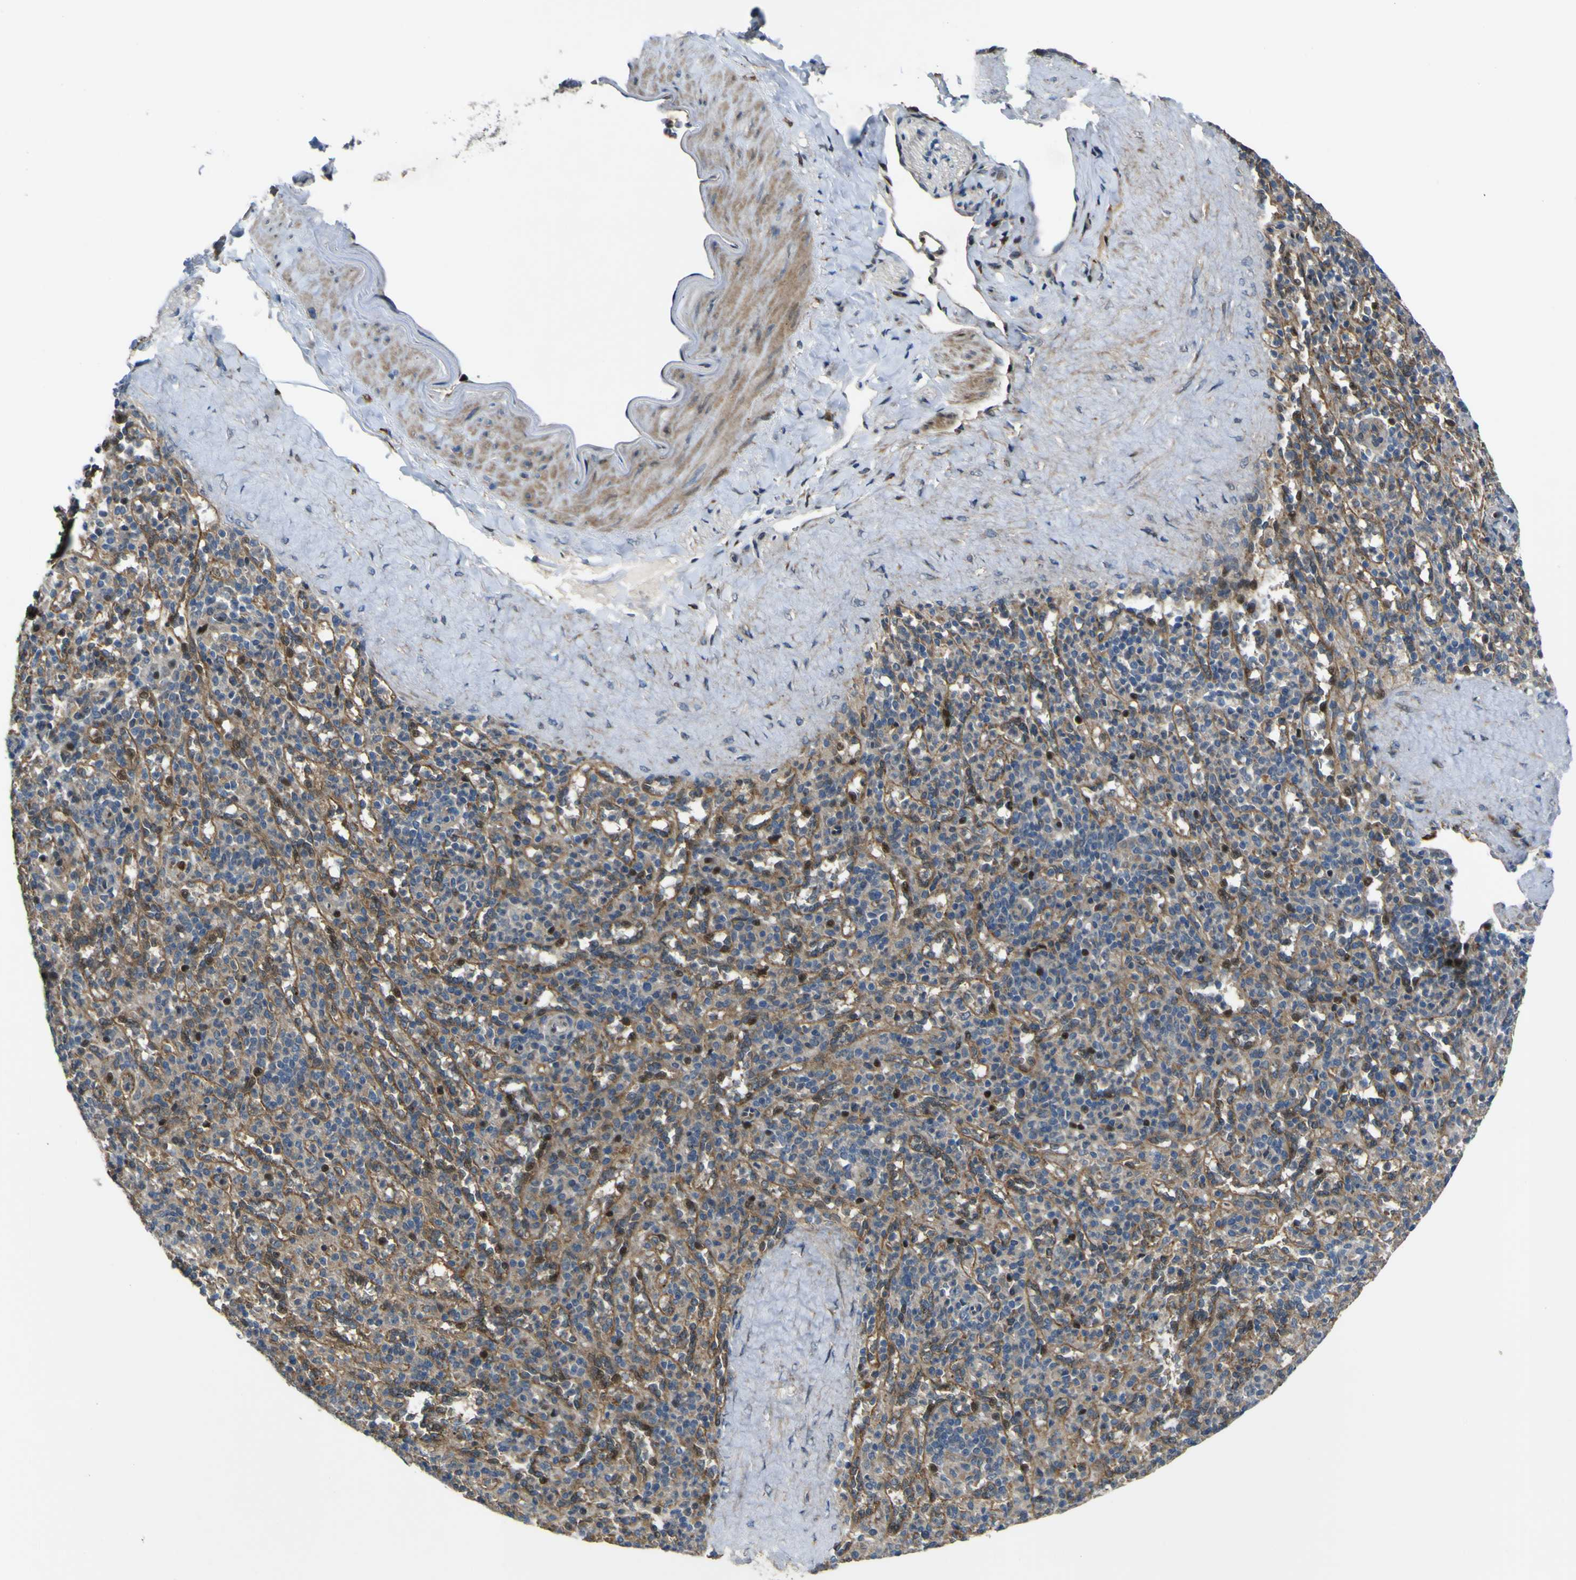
{"staining": {"intensity": "strong", "quantity": "25%-75%", "location": "nuclear"}, "tissue": "spleen", "cell_type": "Cells in red pulp", "image_type": "normal", "snomed": [{"axis": "morphology", "description": "Normal tissue, NOS"}, {"axis": "topography", "description": "Spleen"}], "caption": "The immunohistochemical stain highlights strong nuclear staining in cells in red pulp of benign spleen.", "gene": "LBHD1", "patient": {"sex": "male", "age": 36}}